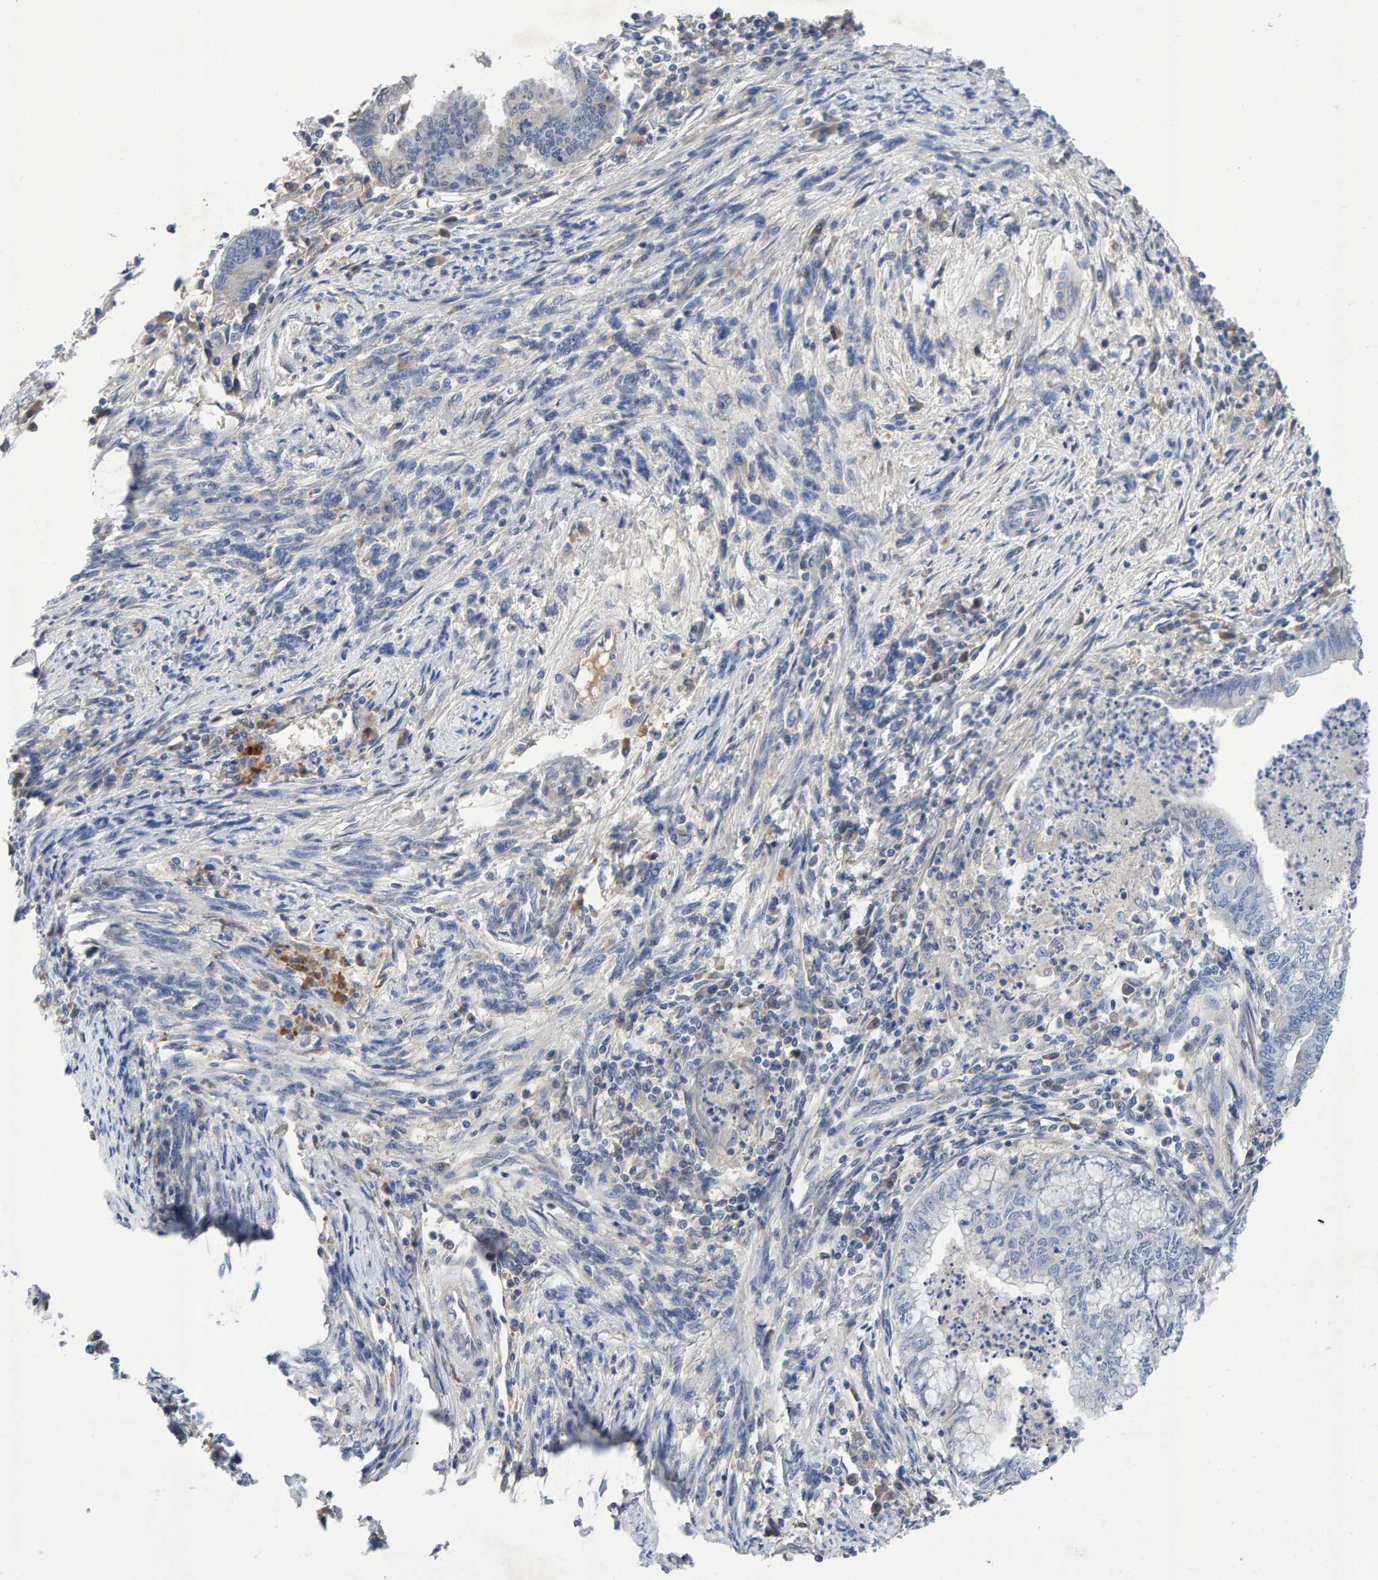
{"staining": {"intensity": "negative", "quantity": "none", "location": "none"}, "tissue": "endometrial cancer", "cell_type": "Tumor cells", "image_type": "cancer", "snomed": [{"axis": "morphology", "description": "Polyp, NOS"}, {"axis": "morphology", "description": "Adenocarcinoma, NOS"}, {"axis": "morphology", "description": "Adenoma, NOS"}, {"axis": "topography", "description": "Endometrium"}], "caption": "An immunohistochemistry (IHC) micrograph of endometrial adenoma is shown. There is no staining in tumor cells of endometrial adenoma. Brightfield microscopy of immunohistochemistry (IHC) stained with DAB (brown) and hematoxylin (blue), captured at high magnification.", "gene": "EFR3A", "patient": {"sex": "female", "age": 79}}